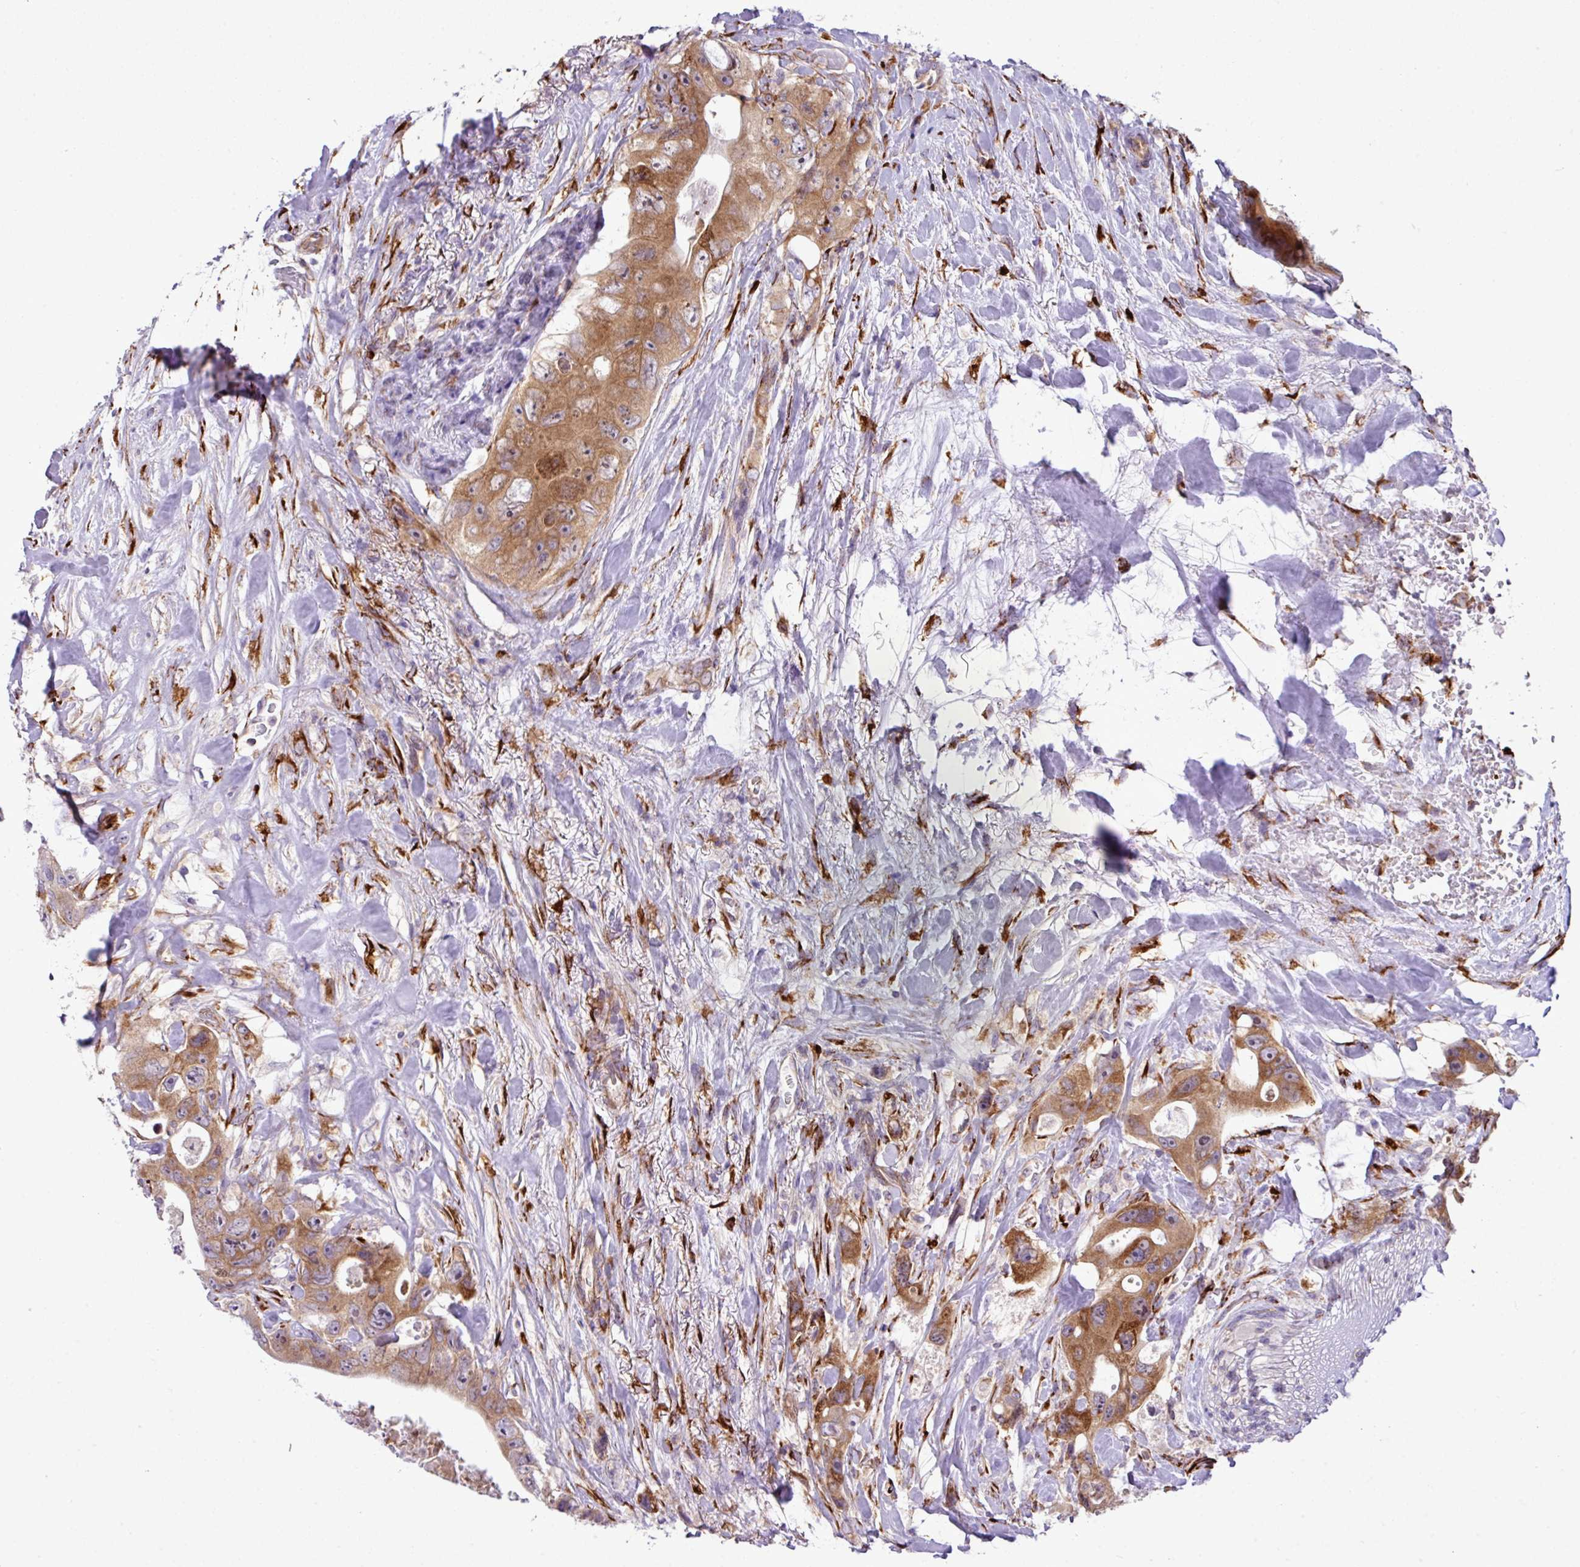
{"staining": {"intensity": "moderate", "quantity": ">75%", "location": "cytoplasmic/membranous"}, "tissue": "colorectal cancer", "cell_type": "Tumor cells", "image_type": "cancer", "snomed": [{"axis": "morphology", "description": "Adenocarcinoma, NOS"}, {"axis": "topography", "description": "Colon"}], "caption": "DAB (3,3'-diaminobenzidine) immunohistochemical staining of adenocarcinoma (colorectal) demonstrates moderate cytoplasmic/membranous protein staining in approximately >75% of tumor cells.", "gene": "CFAP97", "patient": {"sex": "female", "age": 46}}